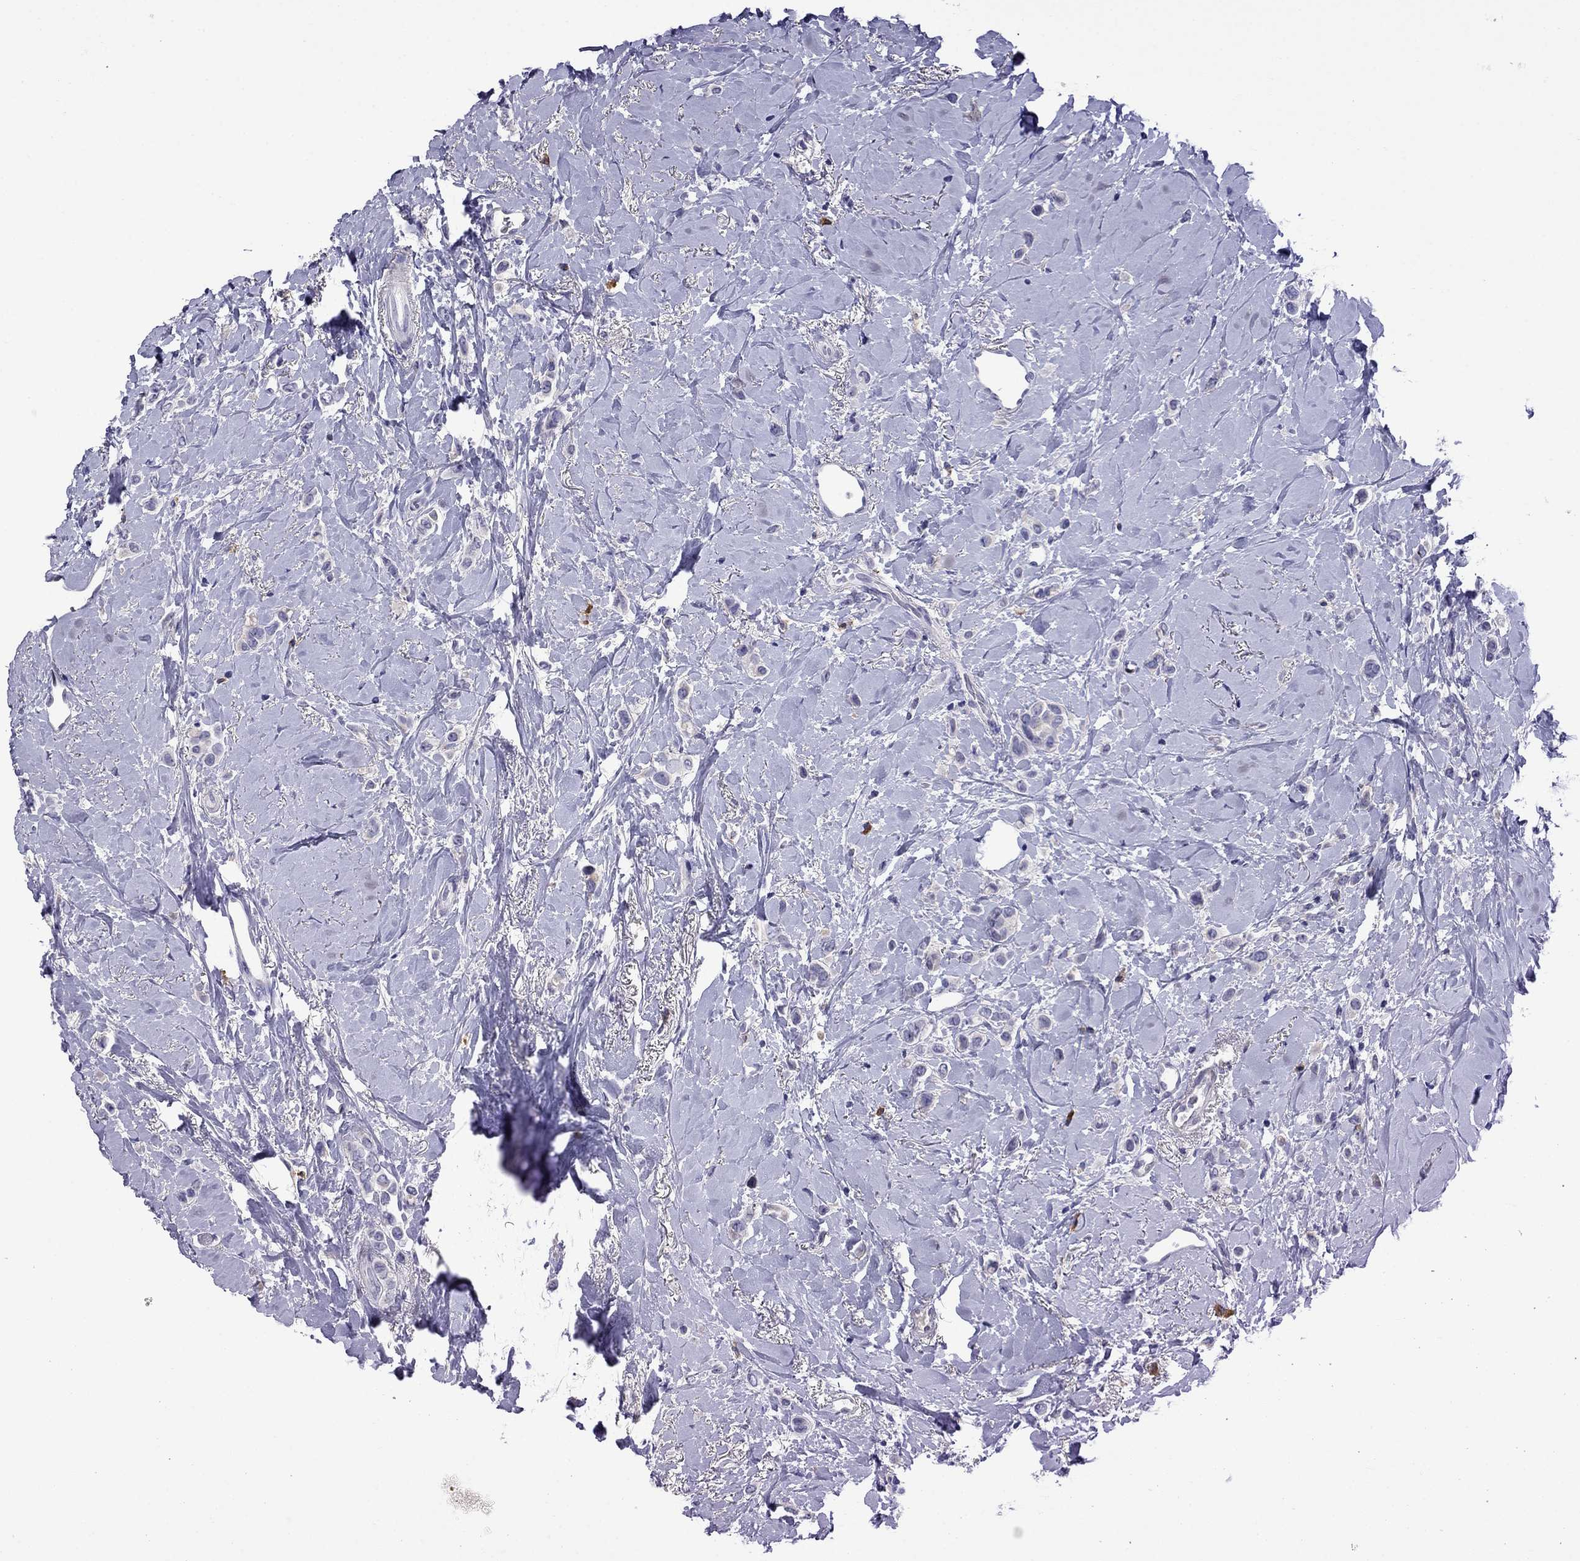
{"staining": {"intensity": "negative", "quantity": "none", "location": "none"}, "tissue": "breast cancer", "cell_type": "Tumor cells", "image_type": "cancer", "snomed": [{"axis": "morphology", "description": "Lobular carcinoma"}, {"axis": "topography", "description": "Breast"}], "caption": "The photomicrograph reveals no significant staining in tumor cells of lobular carcinoma (breast).", "gene": "STAR", "patient": {"sex": "female", "age": 66}}